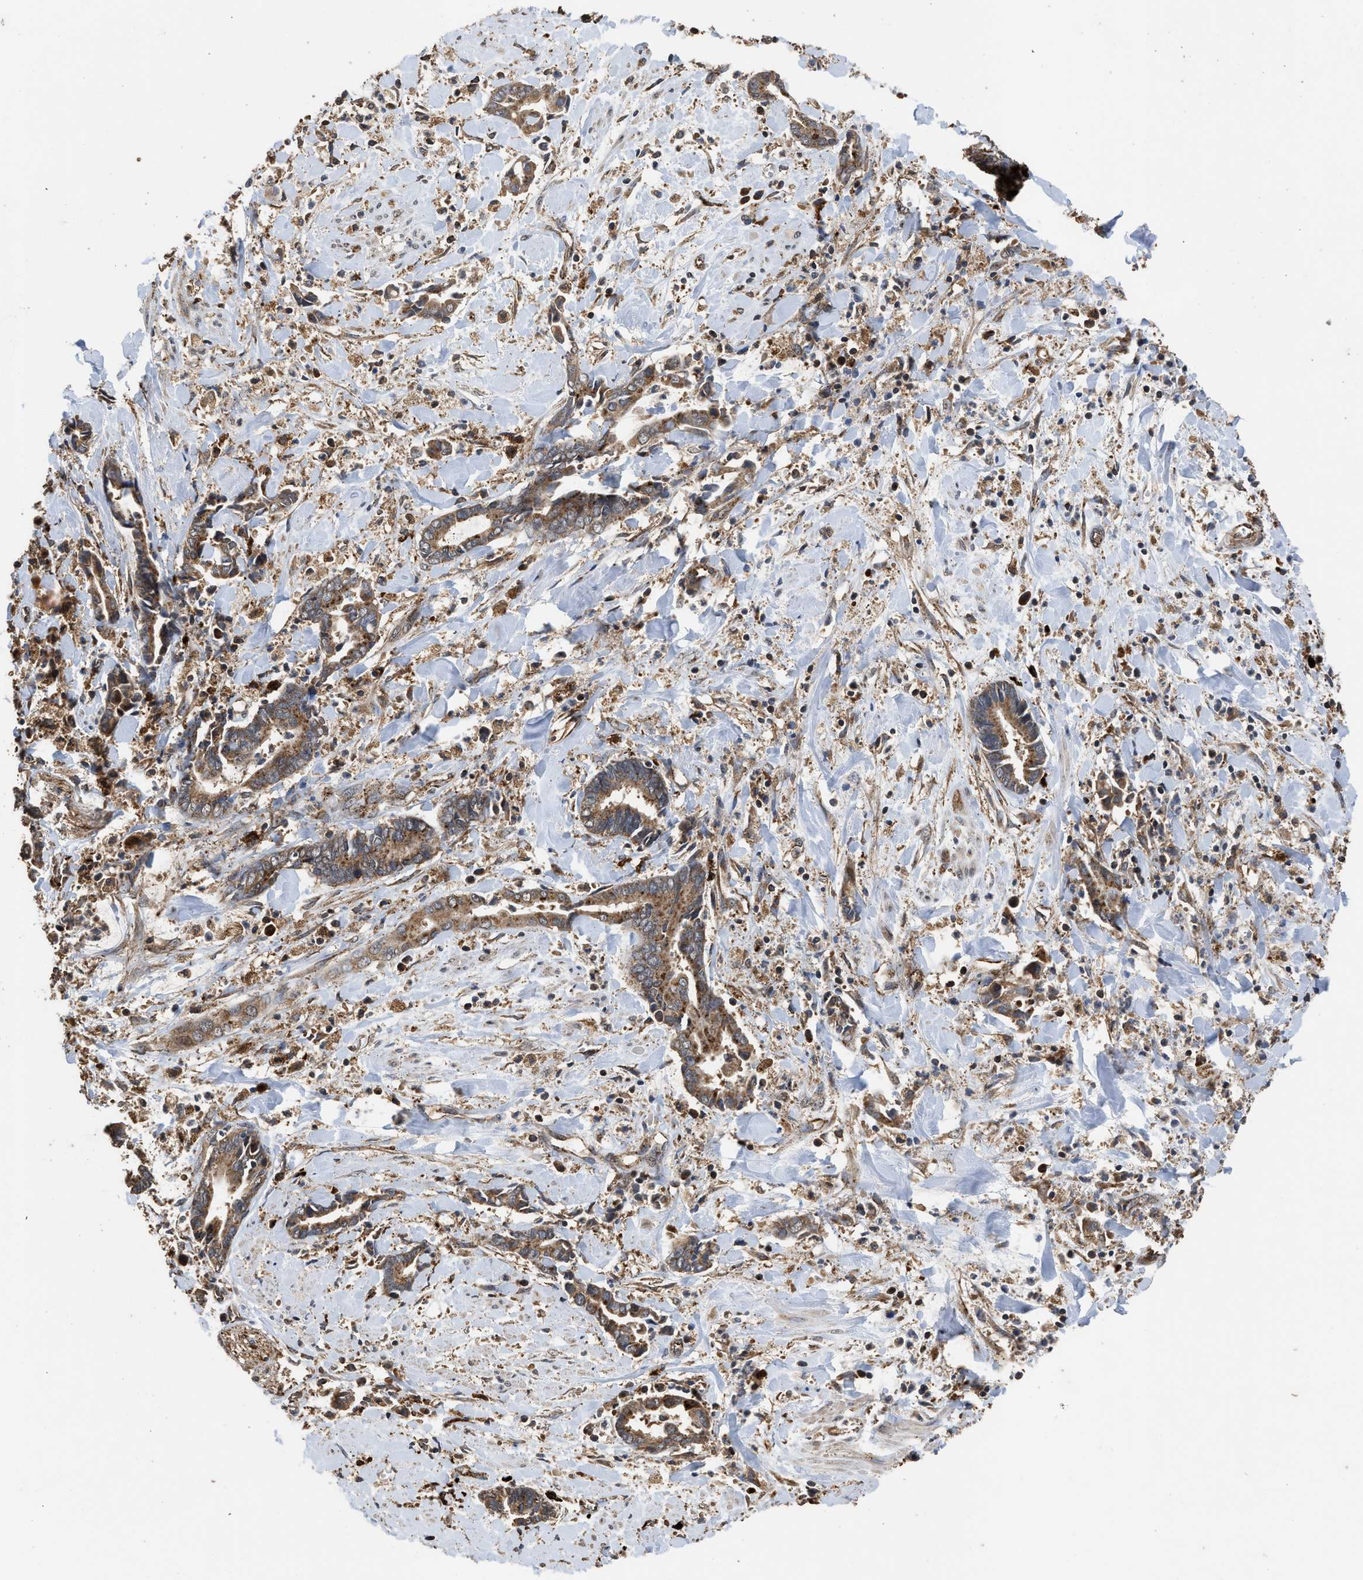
{"staining": {"intensity": "moderate", "quantity": ">75%", "location": "cytoplasmic/membranous"}, "tissue": "cervical cancer", "cell_type": "Tumor cells", "image_type": "cancer", "snomed": [{"axis": "morphology", "description": "Adenocarcinoma, NOS"}, {"axis": "topography", "description": "Cervix"}], "caption": "Cervical cancer stained for a protein exhibits moderate cytoplasmic/membranous positivity in tumor cells. (IHC, brightfield microscopy, high magnification).", "gene": "CTSV", "patient": {"sex": "female", "age": 44}}